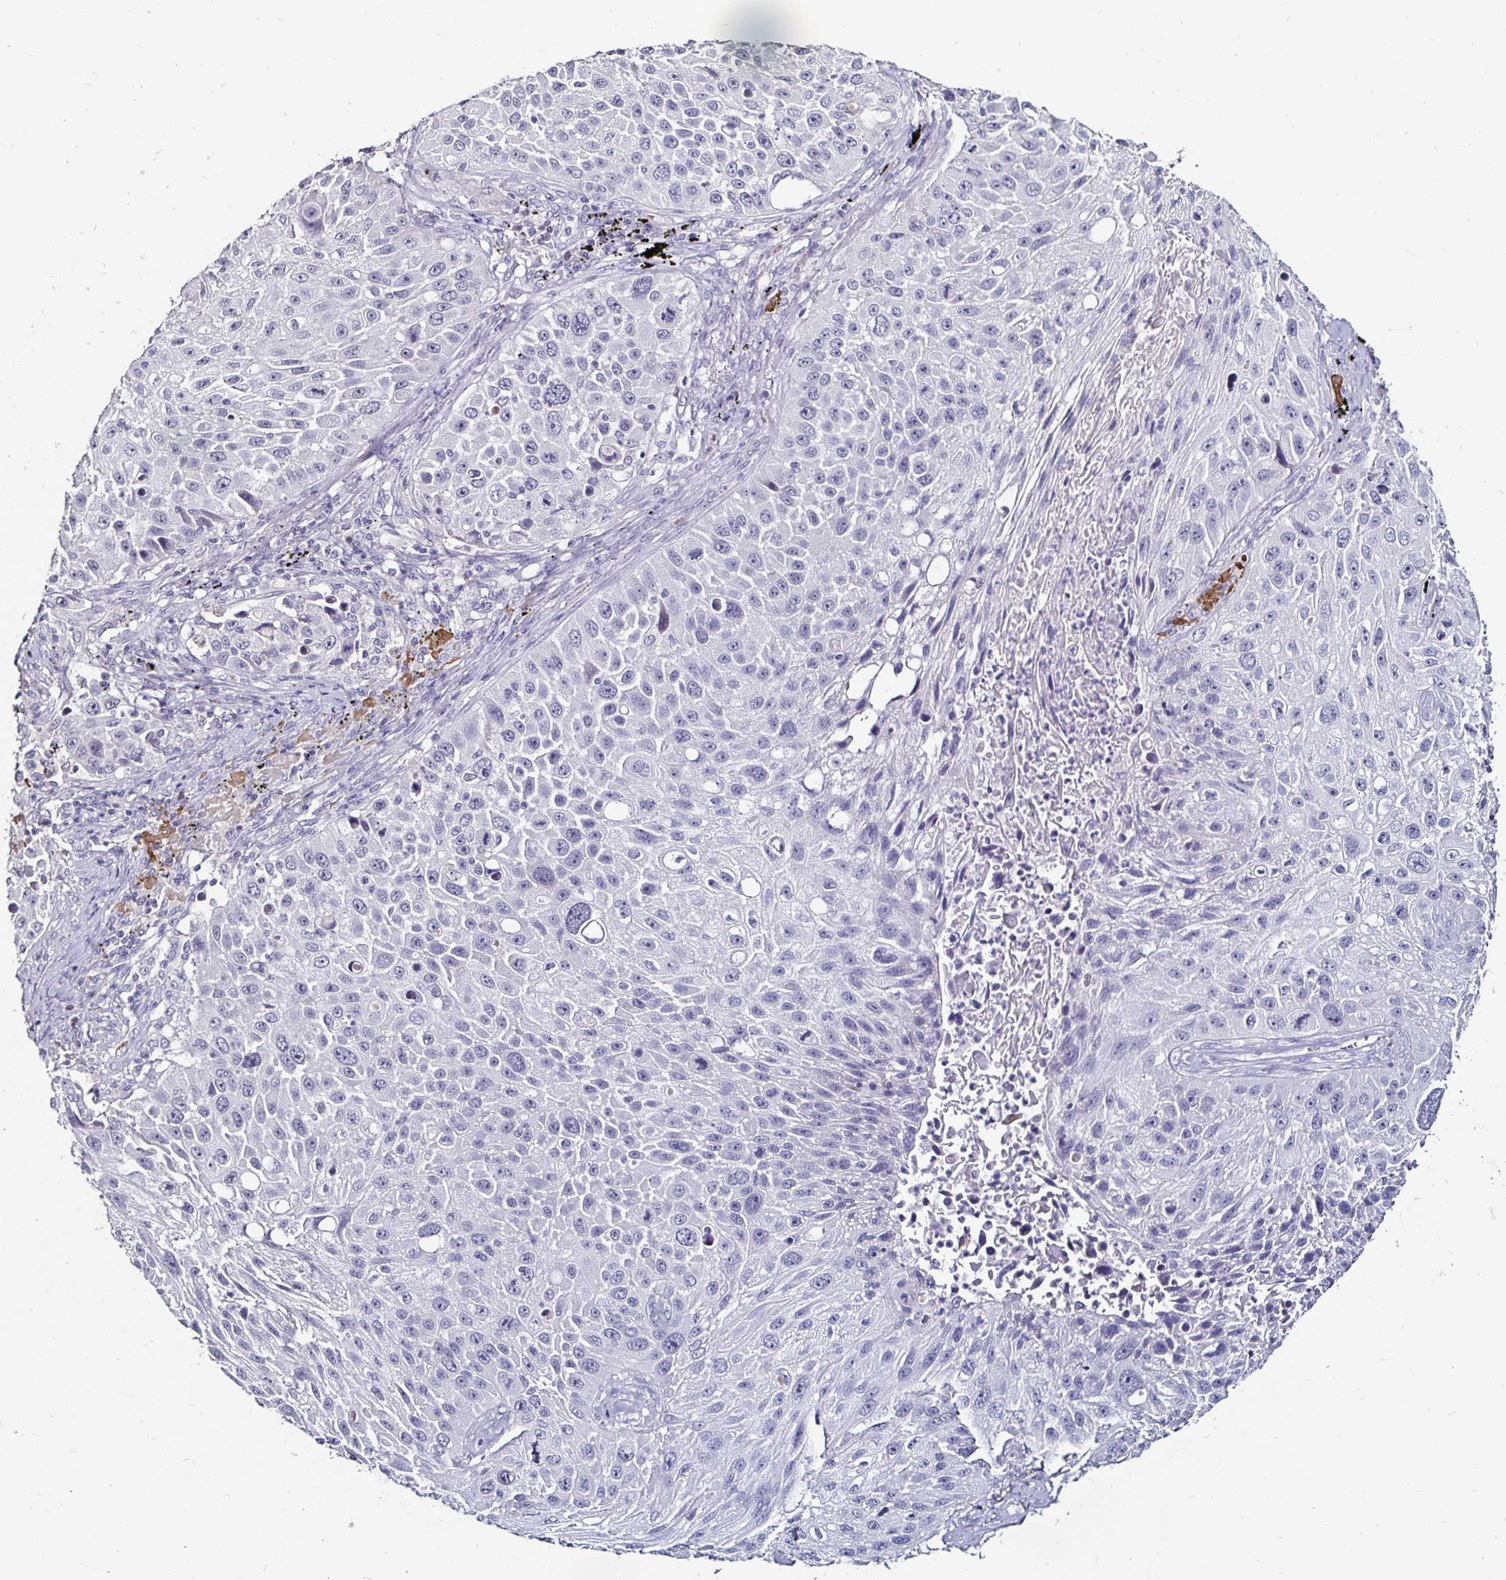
{"staining": {"intensity": "negative", "quantity": "none", "location": "none"}, "tissue": "lung cancer", "cell_type": "Tumor cells", "image_type": "cancer", "snomed": [{"axis": "morphology", "description": "Normal morphology"}, {"axis": "morphology", "description": "Squamous cell carcinoma, NOS"}, {"axis": "topography", "description": "Lymph node"}, {"axis": "topography", "description": "Lung"}], "caption": "A micrograph of human squamous cell carcinoma (lung) is negative for staining in tumor cells. (DAB (3,3'-diaminobenzidine) IHC visualized using brightfield microscopy, high magnification).", "gene": "FAIM2", "patient": {"sex": "male", "age": 67}}